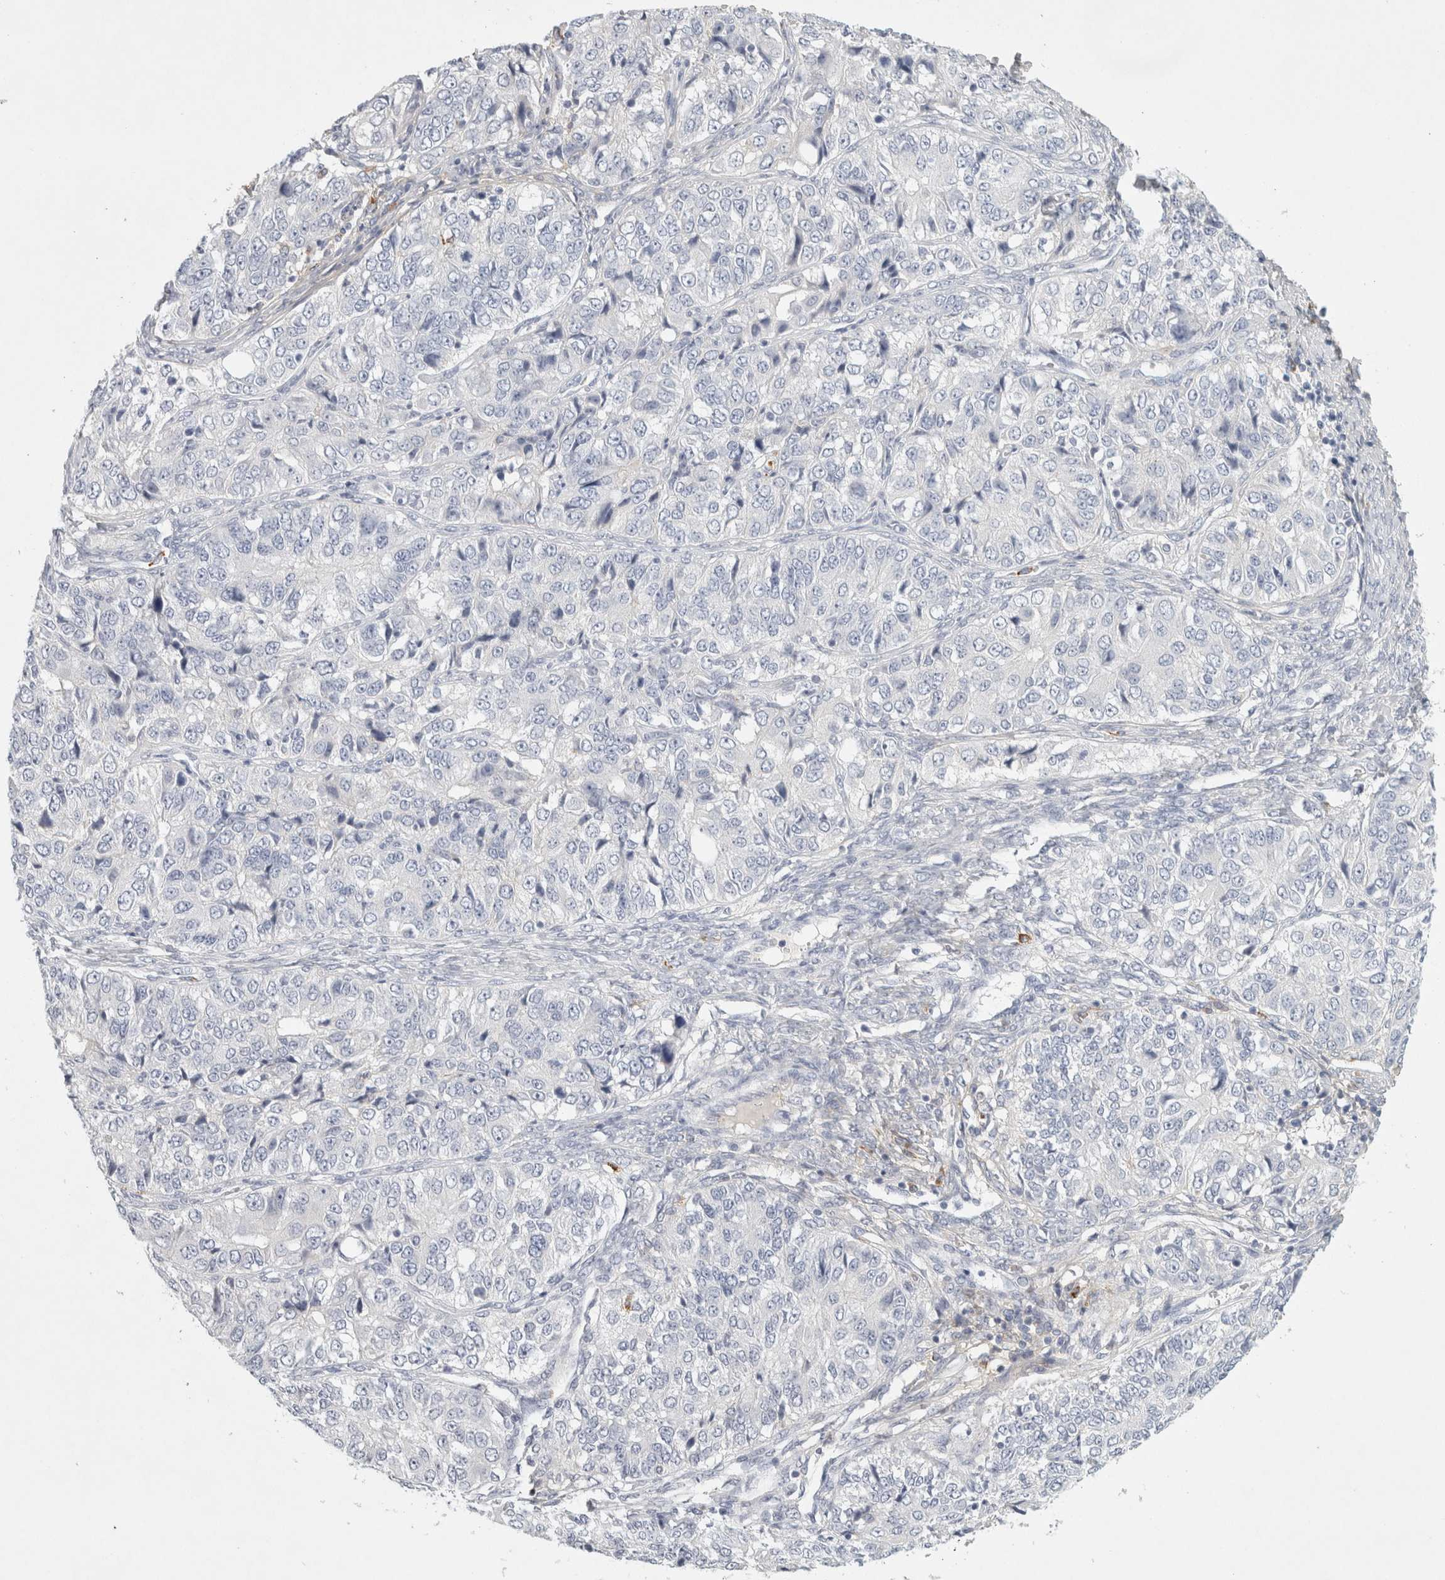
{"staining": {"intensity": "negative", "quantity": "none", "location": "none"}, "tissue": "ovarian cancer", "cell_type": "Tumor cells", "image_type": "cancer", "snomed": [{"axis": "morphology", "description": "Carcinoma, endometroid"}, {"axis": "topography", "description": "Ovary"}], "caption": "DAB immunohistochemical staining of human endometroid carcinoma (ovarian) reveals no significant staining in tumor cells. (Immunohistochemistry (ihc), brightfield microscopy, high magnification).", "gene": "FGL2", "patient": {"sex": "female", "age": 51}}